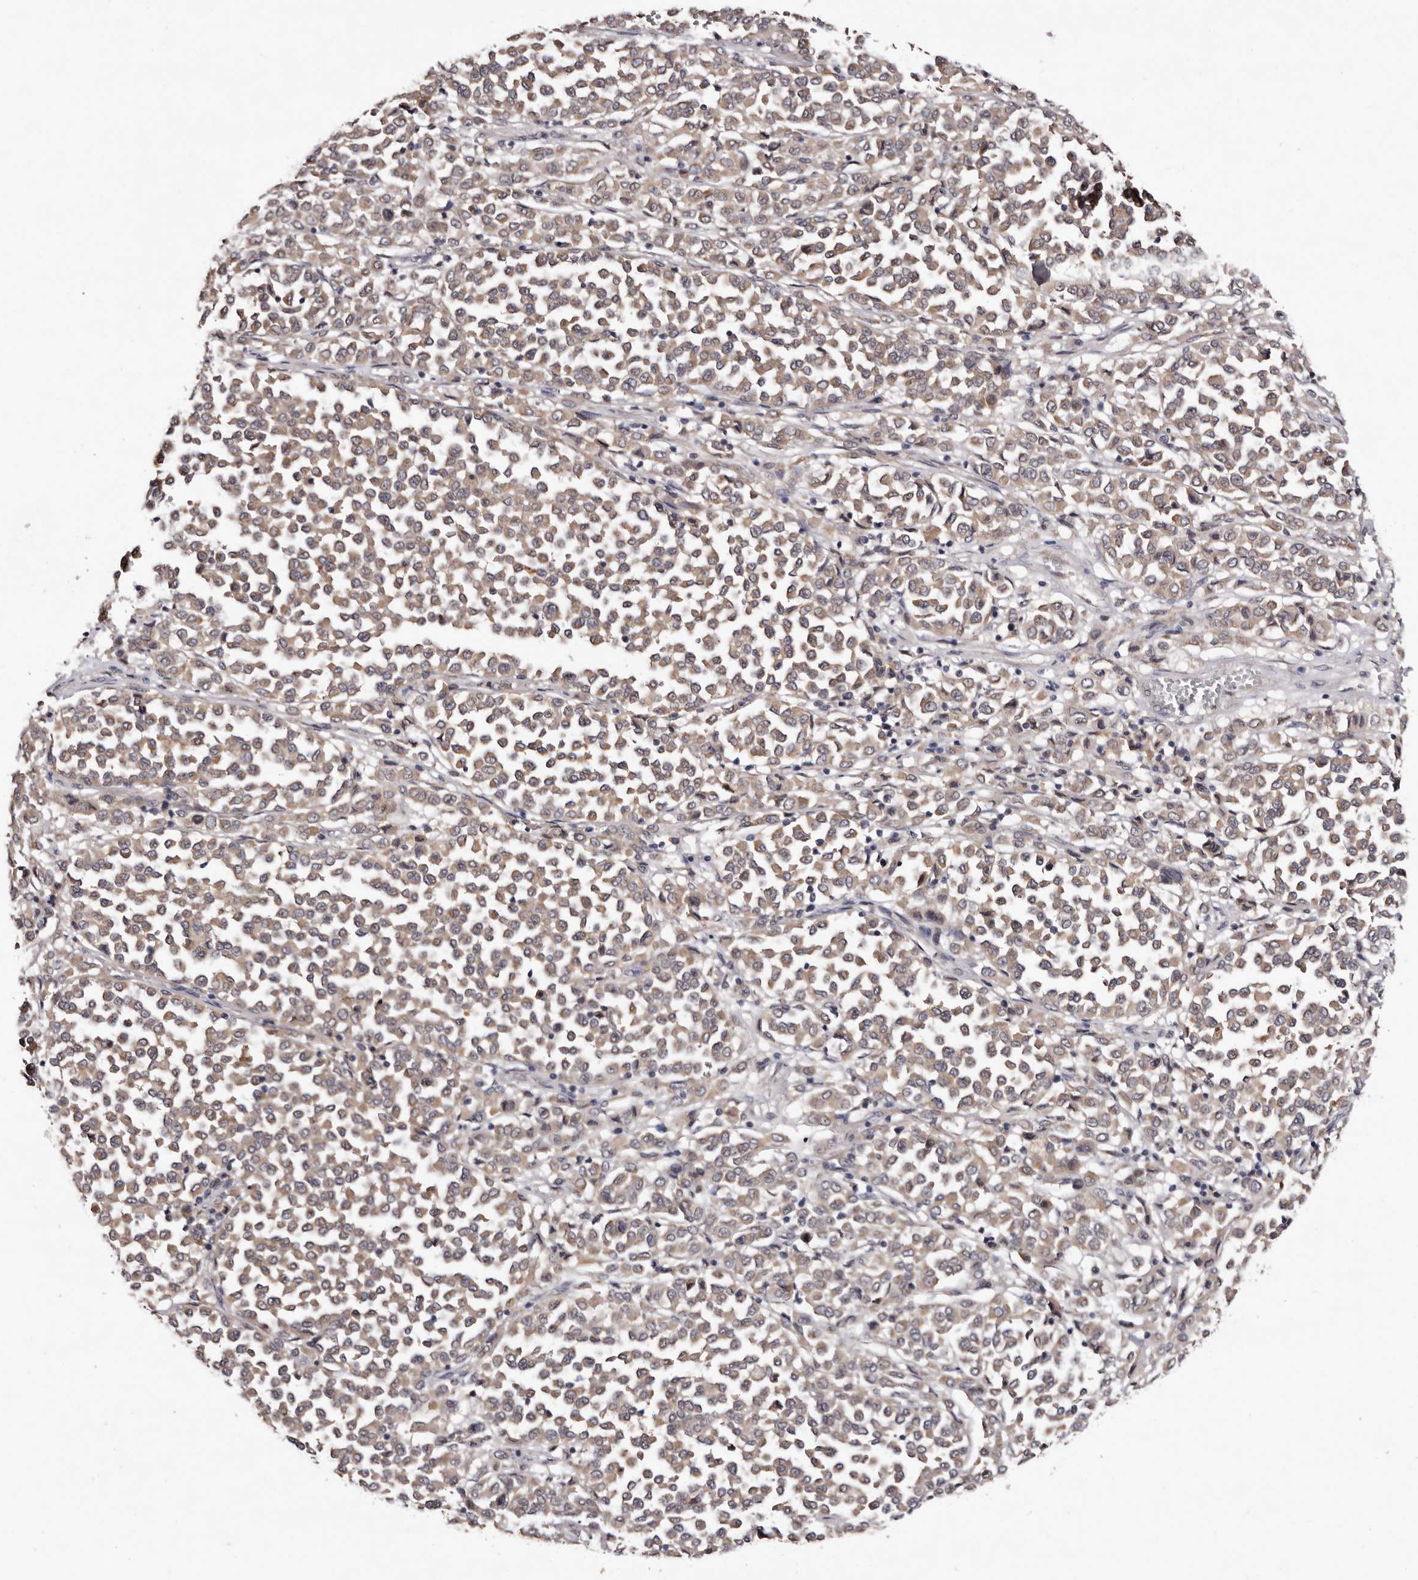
{"staining": {"intensity": "weak", "quantity": ">75%", "location": "cytoplasmic/membranous"}, "tissue": "melanoma", "cell_type": "Tumor cells", "image_type": "cancer", "snomed": [{"axis": "morphology", "description": "Malignant melanoma, Metastatic site"}, {"axis": "topography", "description": "Pancreas"}], "caption": "A histopathology image of human melanoma stained for a protein demonstrates weak cytoplasmic/membranous brown staining in tumor cells. The protein of interest is shown in brown color, while the nuclei are stained blue.", "gene": "FAM91A1", "patient": {"sex": "female", "age": 30}}